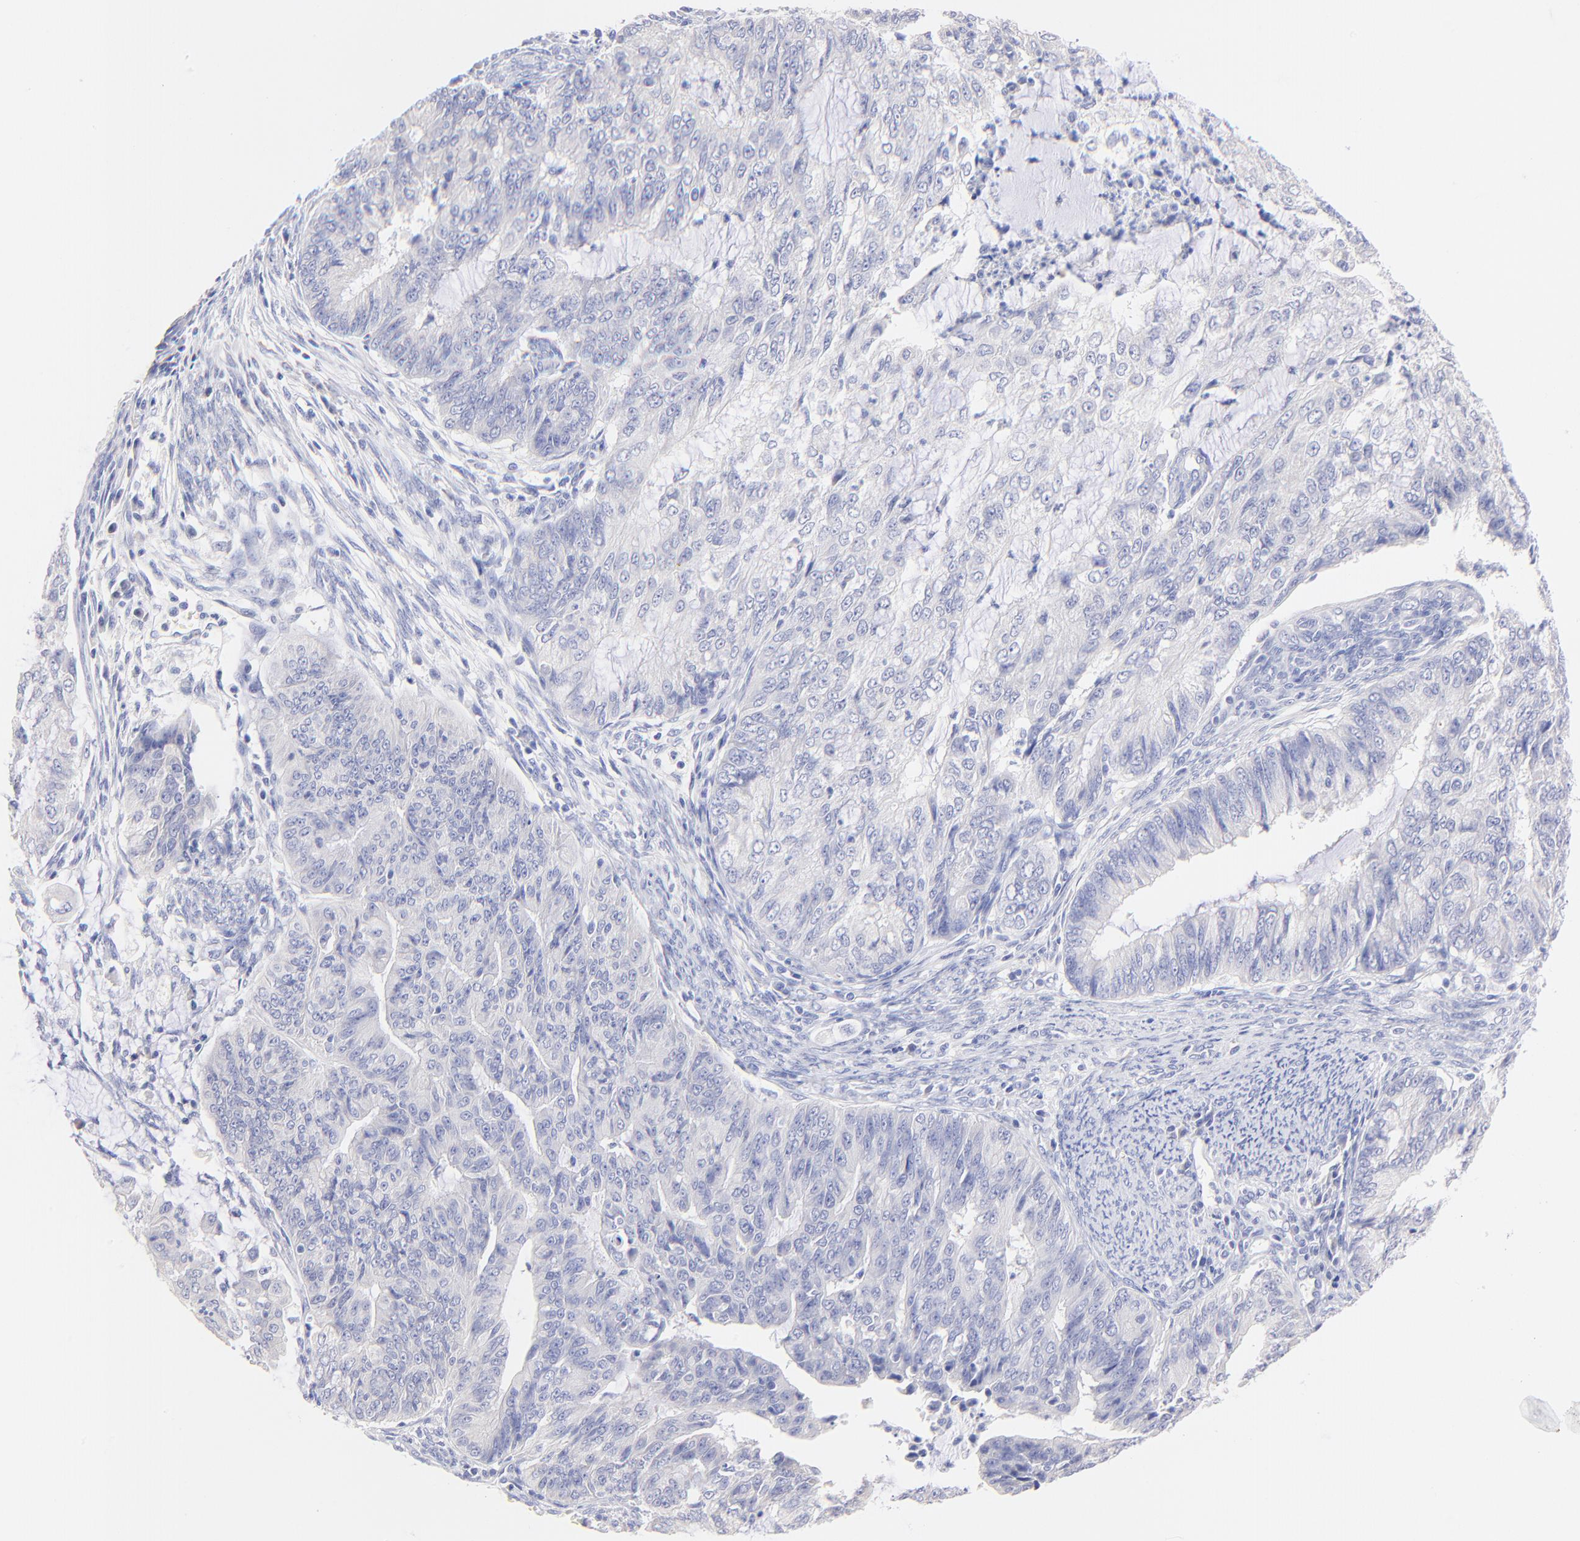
{"staining": {"intensity": "negative", "quantity": "none", "location": "none"}, "tissue": "endometrial cancer", "cell_type": "Tumor cells", "image_type": "cancer", "snomed": [{"axis": "morphology", "description": "Adenocarcinoma, NOS"}, {"axis": "topography", "description": "Endometrium"}], "caption": "This is a image of immunohistochemistry staining of endometrial cancer, which shows no expression in tumor cells.", "gene": "RAB3A", "patient": {"sex": "female", "age": 75}}